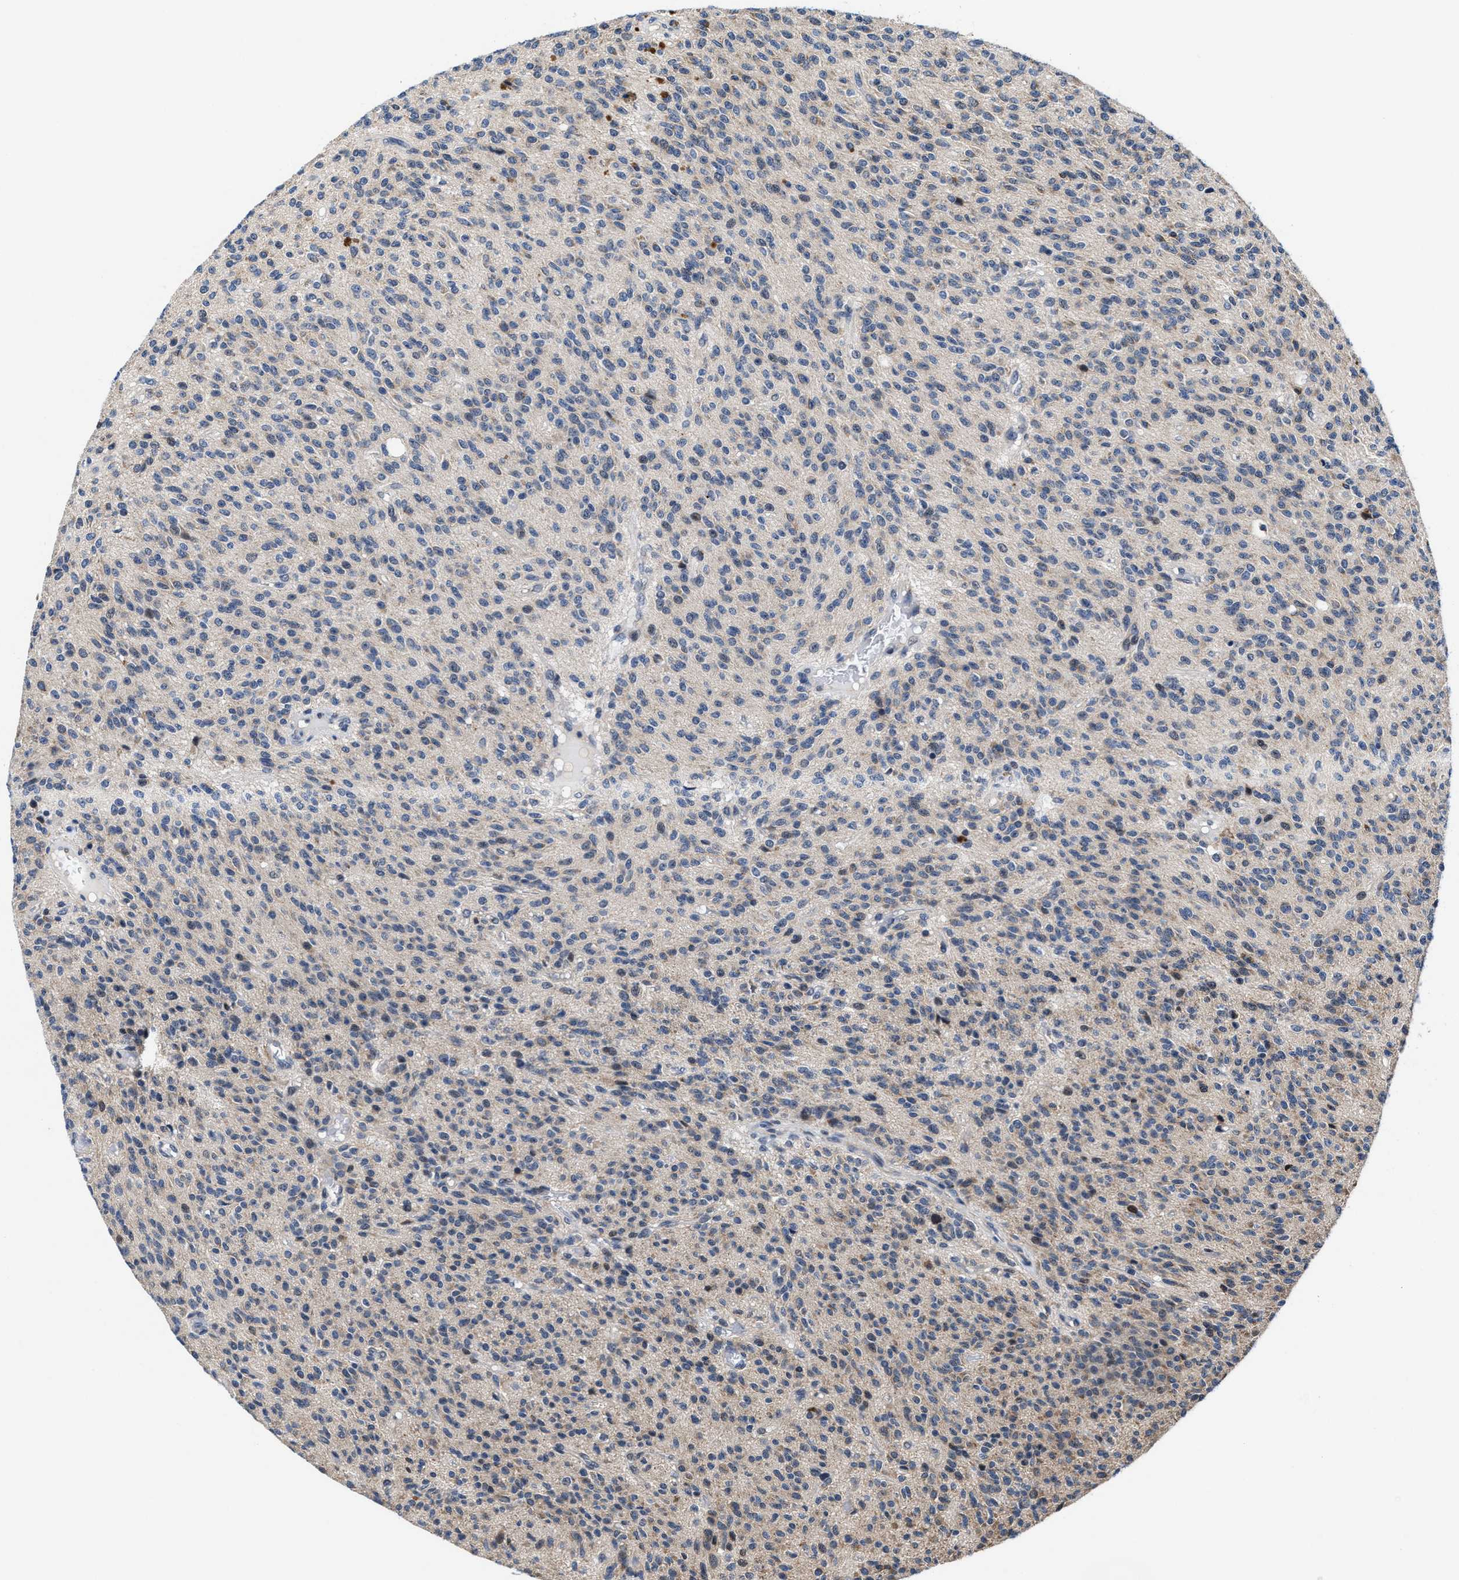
{"staining": {"intensity": "negative", "quantity": "none", "location": "none"}, "tissue": "glioma", "cell_type": "Tumor cells", "image_type": "cancer", "snomed": [{"axis": "morphology", "description": "Glioma, malignant, High grade"}, {"axis": "topography", "description": "Brain"}], "caption": "Immunohistochemistry (IHC) photomicrograph of neoplastic tissue: glioma stained with DAB (3,3'-diaminobenzidine) reveals no significant protein staining in tumor cells.", "gene": "TMEM53", "patient": {"sex": "male", "age": 34}}